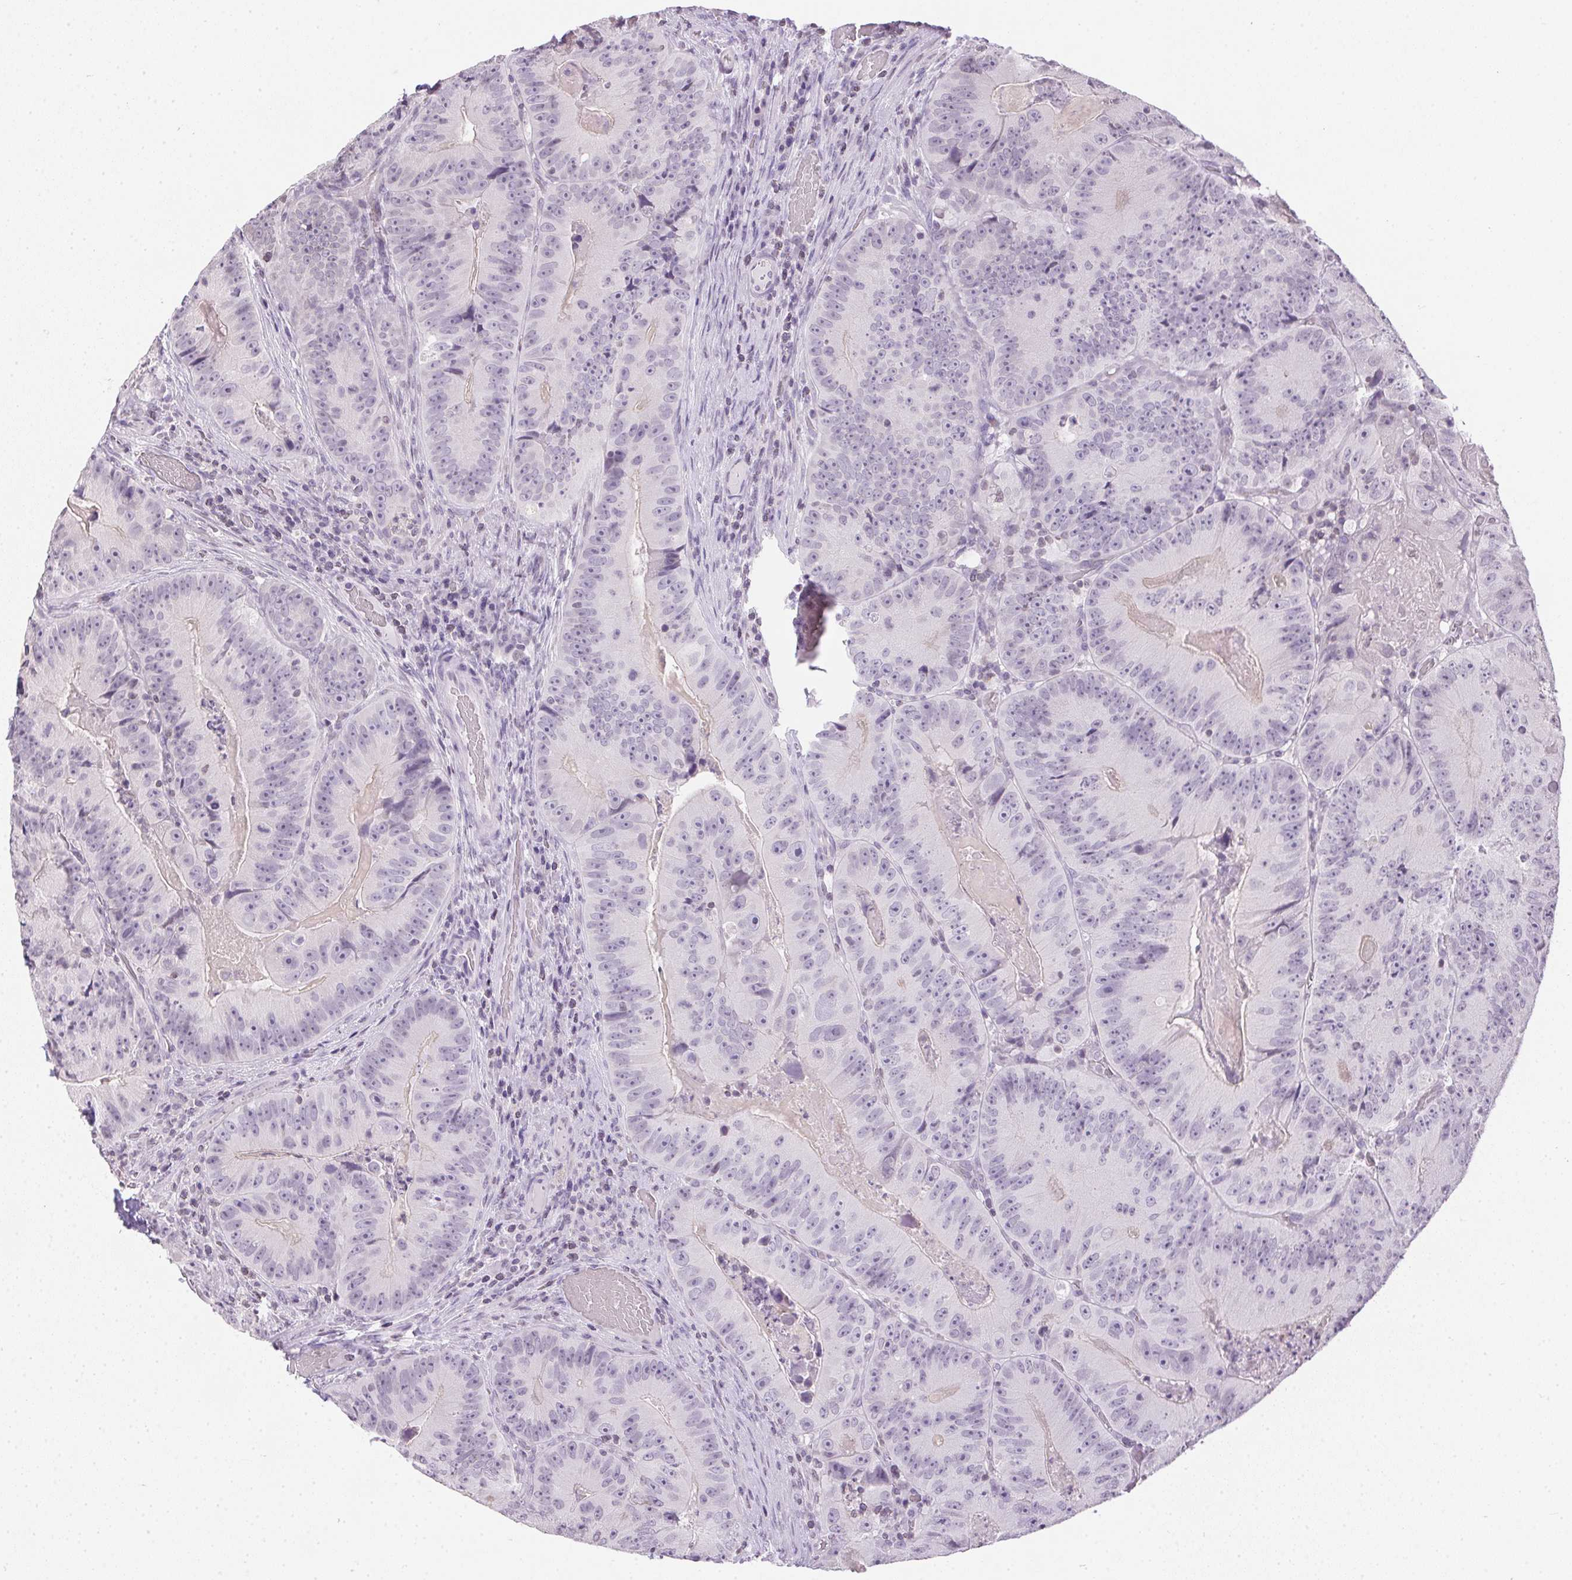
{"staining": {"intensity": "negative", "quantity": "none", "location": "none"}, "tissue": "colorectal cancer", "cell_type": "Tumor cells", "image_type": "cancer", "snomed": [{"axis": "morphology", "description": "Adenocarcinoma, NOS"}, {"axis": "topography", "description": "Colon"}], "caption": "Immunohistochemistry histopathology image of neoplastic tissue: adenocarcinoma (colorectal) stained with DAB reveals no significant protein expression in tumor cells.", "gene": "PRL", "patient": {"sex": "female", "age": 86}}